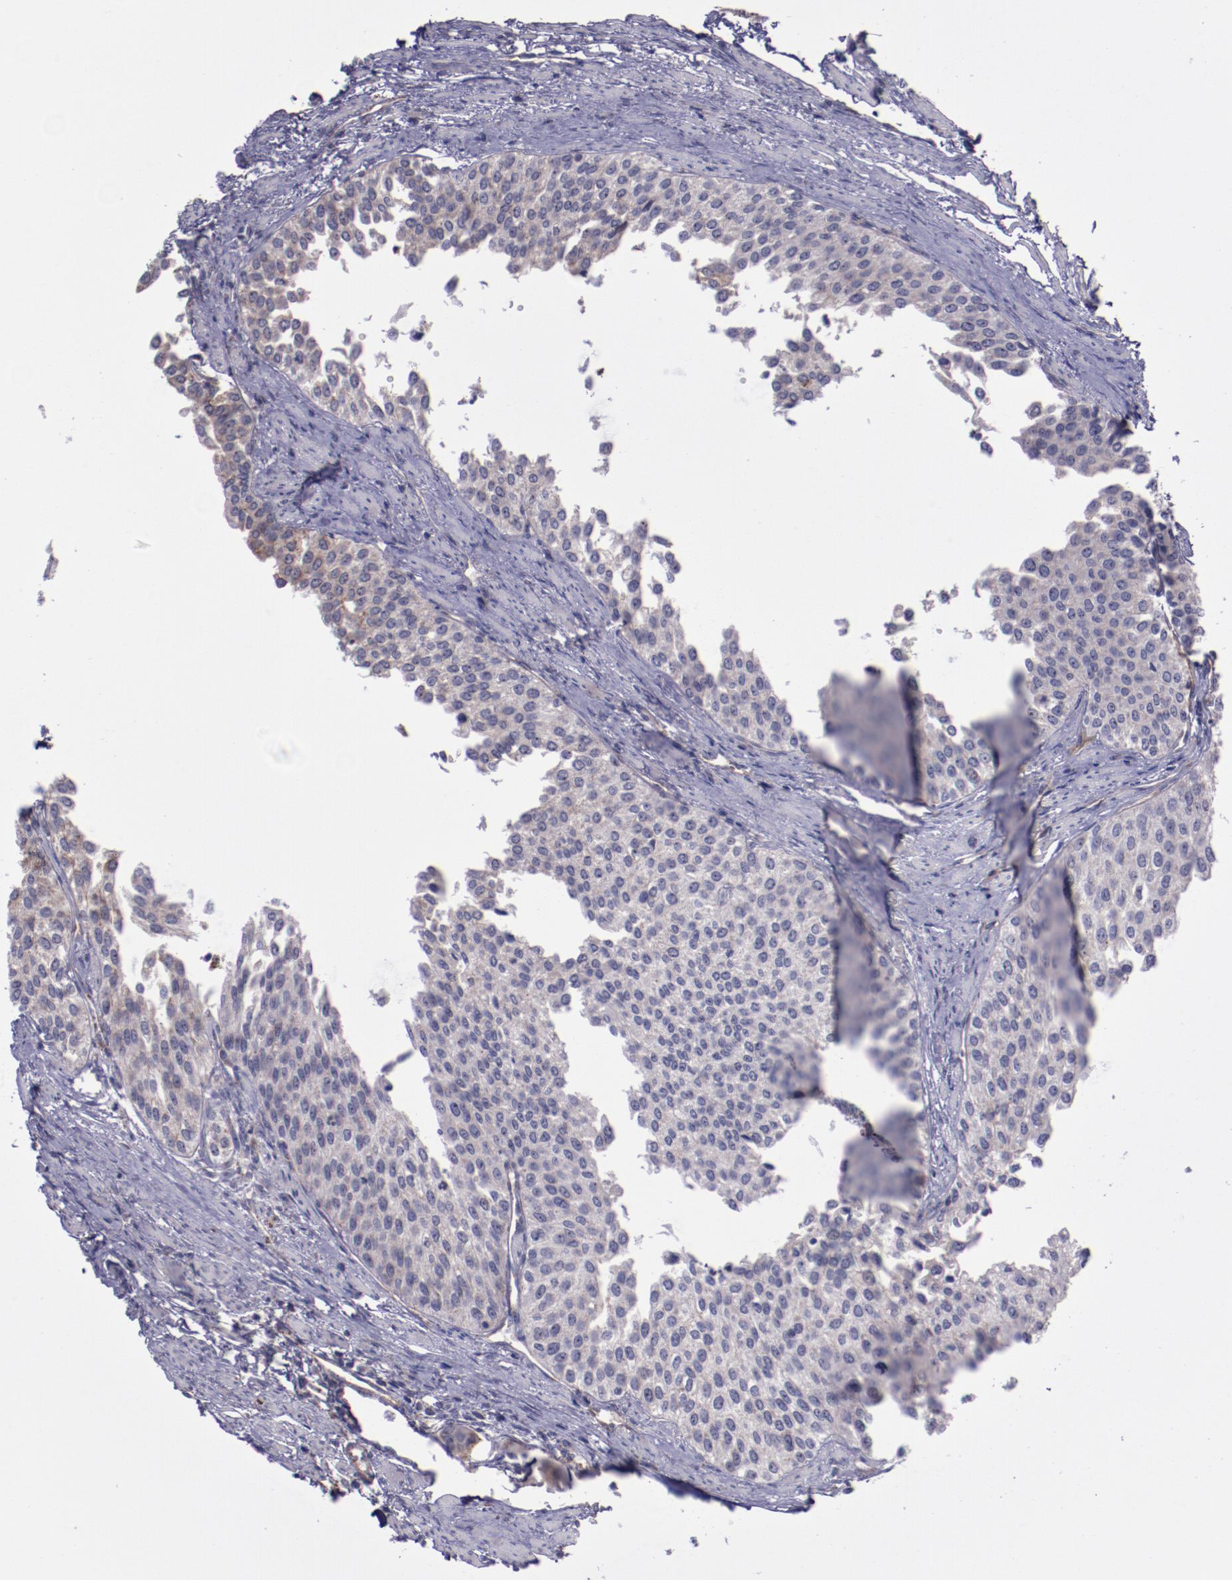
{"staining": {"intensity": "weak", "quantity": "<25%", "location": "cytoplasmic/membranous"}, "tissue": "urothelial cancer", "cell_type": "Tumor cells", "image_type": "cancer", "snomed": [{"axis": "morphology", "description": "Urothelial carcinoma, Low grade"}, {"axis": "topography", "description": "Urinary bladder"}], "caption": "The immunohistochemistry (IHC) micrograph has no significant expression in tumor cells of urothelial cancer tissue.", "gene": "LONP1", "patient": {"sex": "female", "age": 73}}